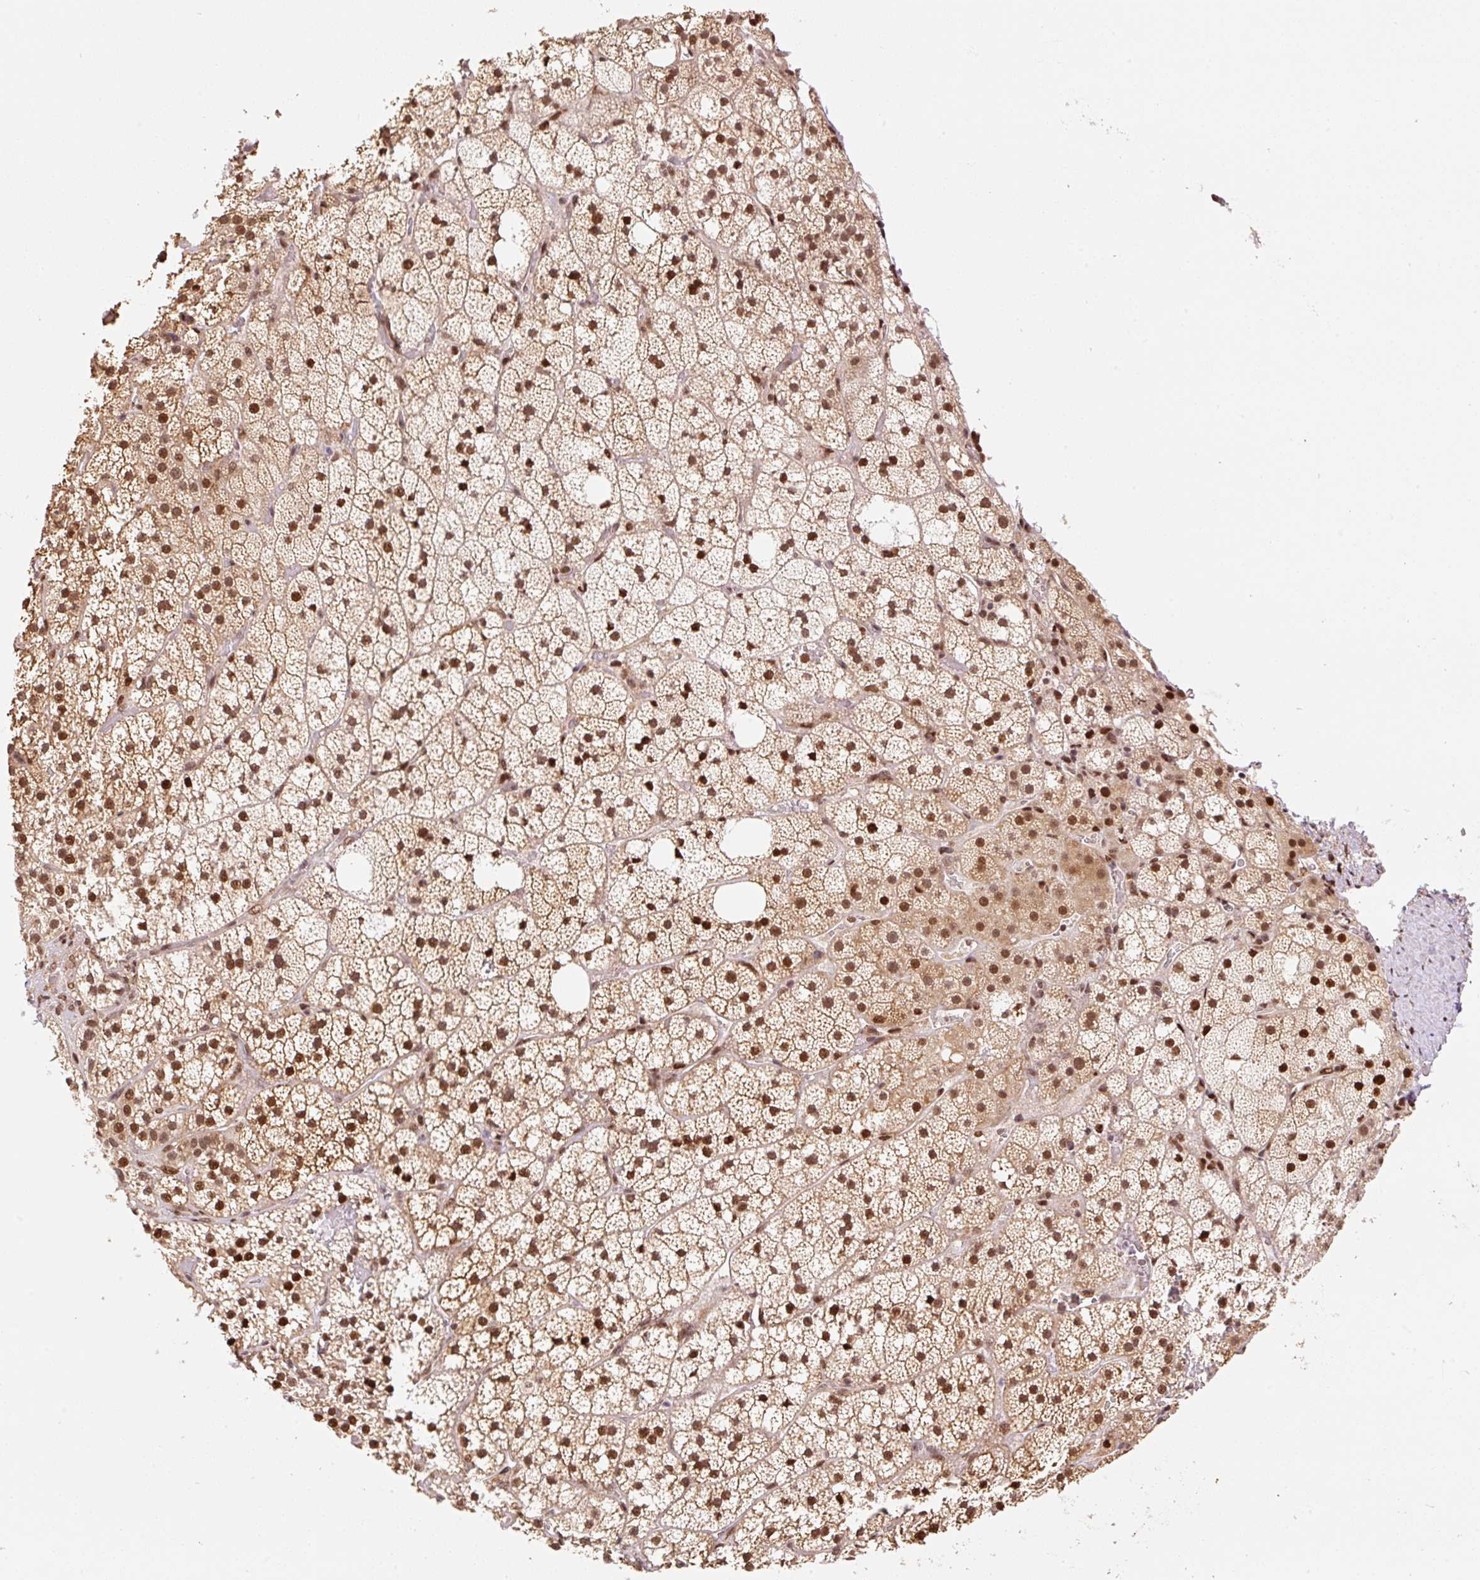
{"staining": {"intensity": "moderate", "quantity": ">75%", "location": "nuclear"}, "tissue": "adrenal gland", "cell_type": "Glandular cells", "image_type": "normal", "snomed": [{"axis": "morphology", "description": "Normal tissue, NOS"}, {"axis": "topography", "description": "Adrenal gland"}], "caption": "Normal adrenal gland exhibits moderate nuclear expression in about >75% of glandular cells (DAB (3,3'-diaminobenzidine) = brown stain, brightfield microscopy at high magnification)..", "gene": "INTS8", "patient": {"sex": "male", "age": 53}}